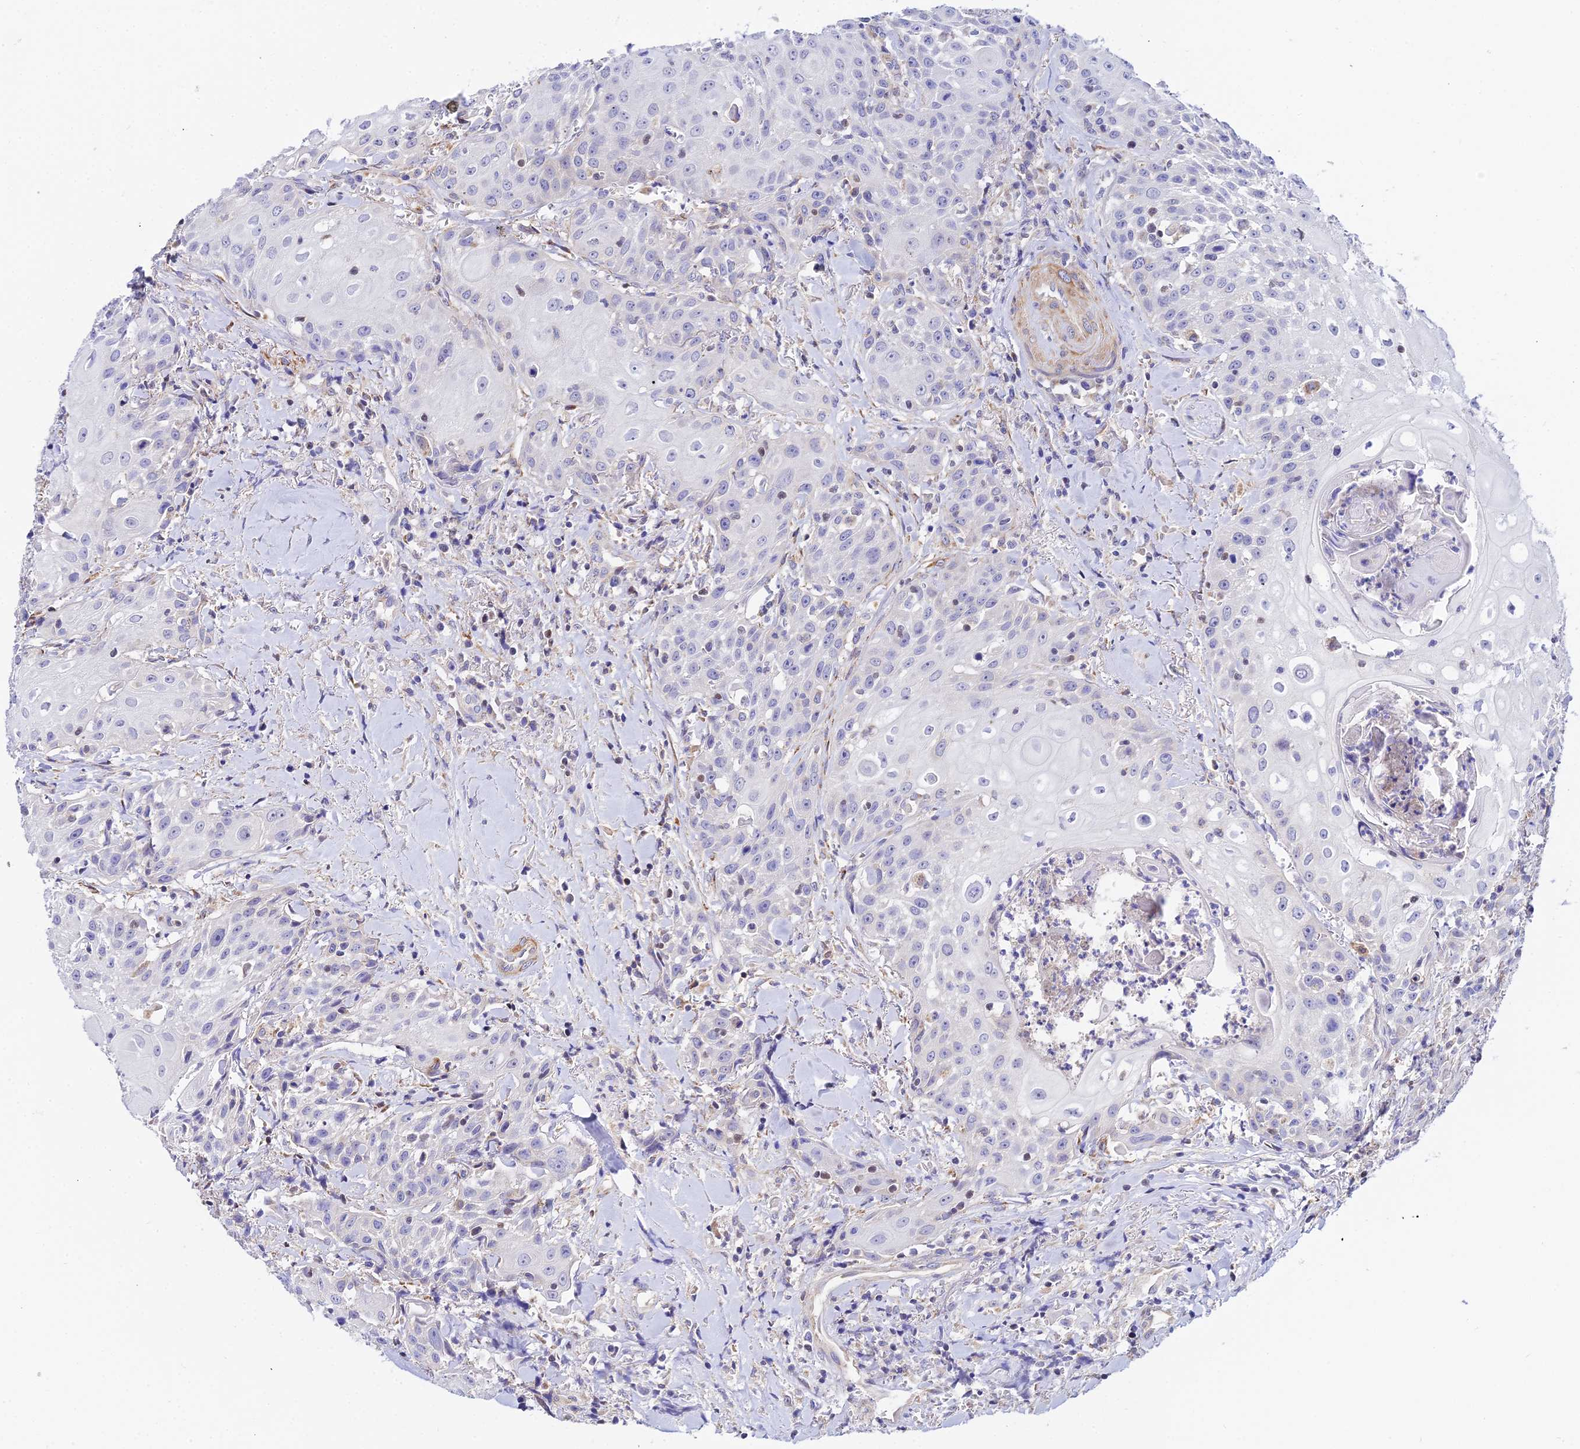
{"staining": {"intensity": "negative", "quantity": "none", "location": "none"}, "tissue": "head and neck cancer", "cell_type": "Tumor cells", "image_type": "cancer", "snomed": [{"axis": "morphology", "description": "Squamous cell carcinoma, NOS"}, {"axis": "topography", "description": "Oral tissue"}, {"axis": "topography", "description": "Head-Neck"}], "caption": "Head and neck cancer (squamous cell carcinoma) was stained to show a protein in brown. There is no significant positivity in tumor cells.", "gene": "ACOT2", "patient": {"sex": "female", "age": 82}}